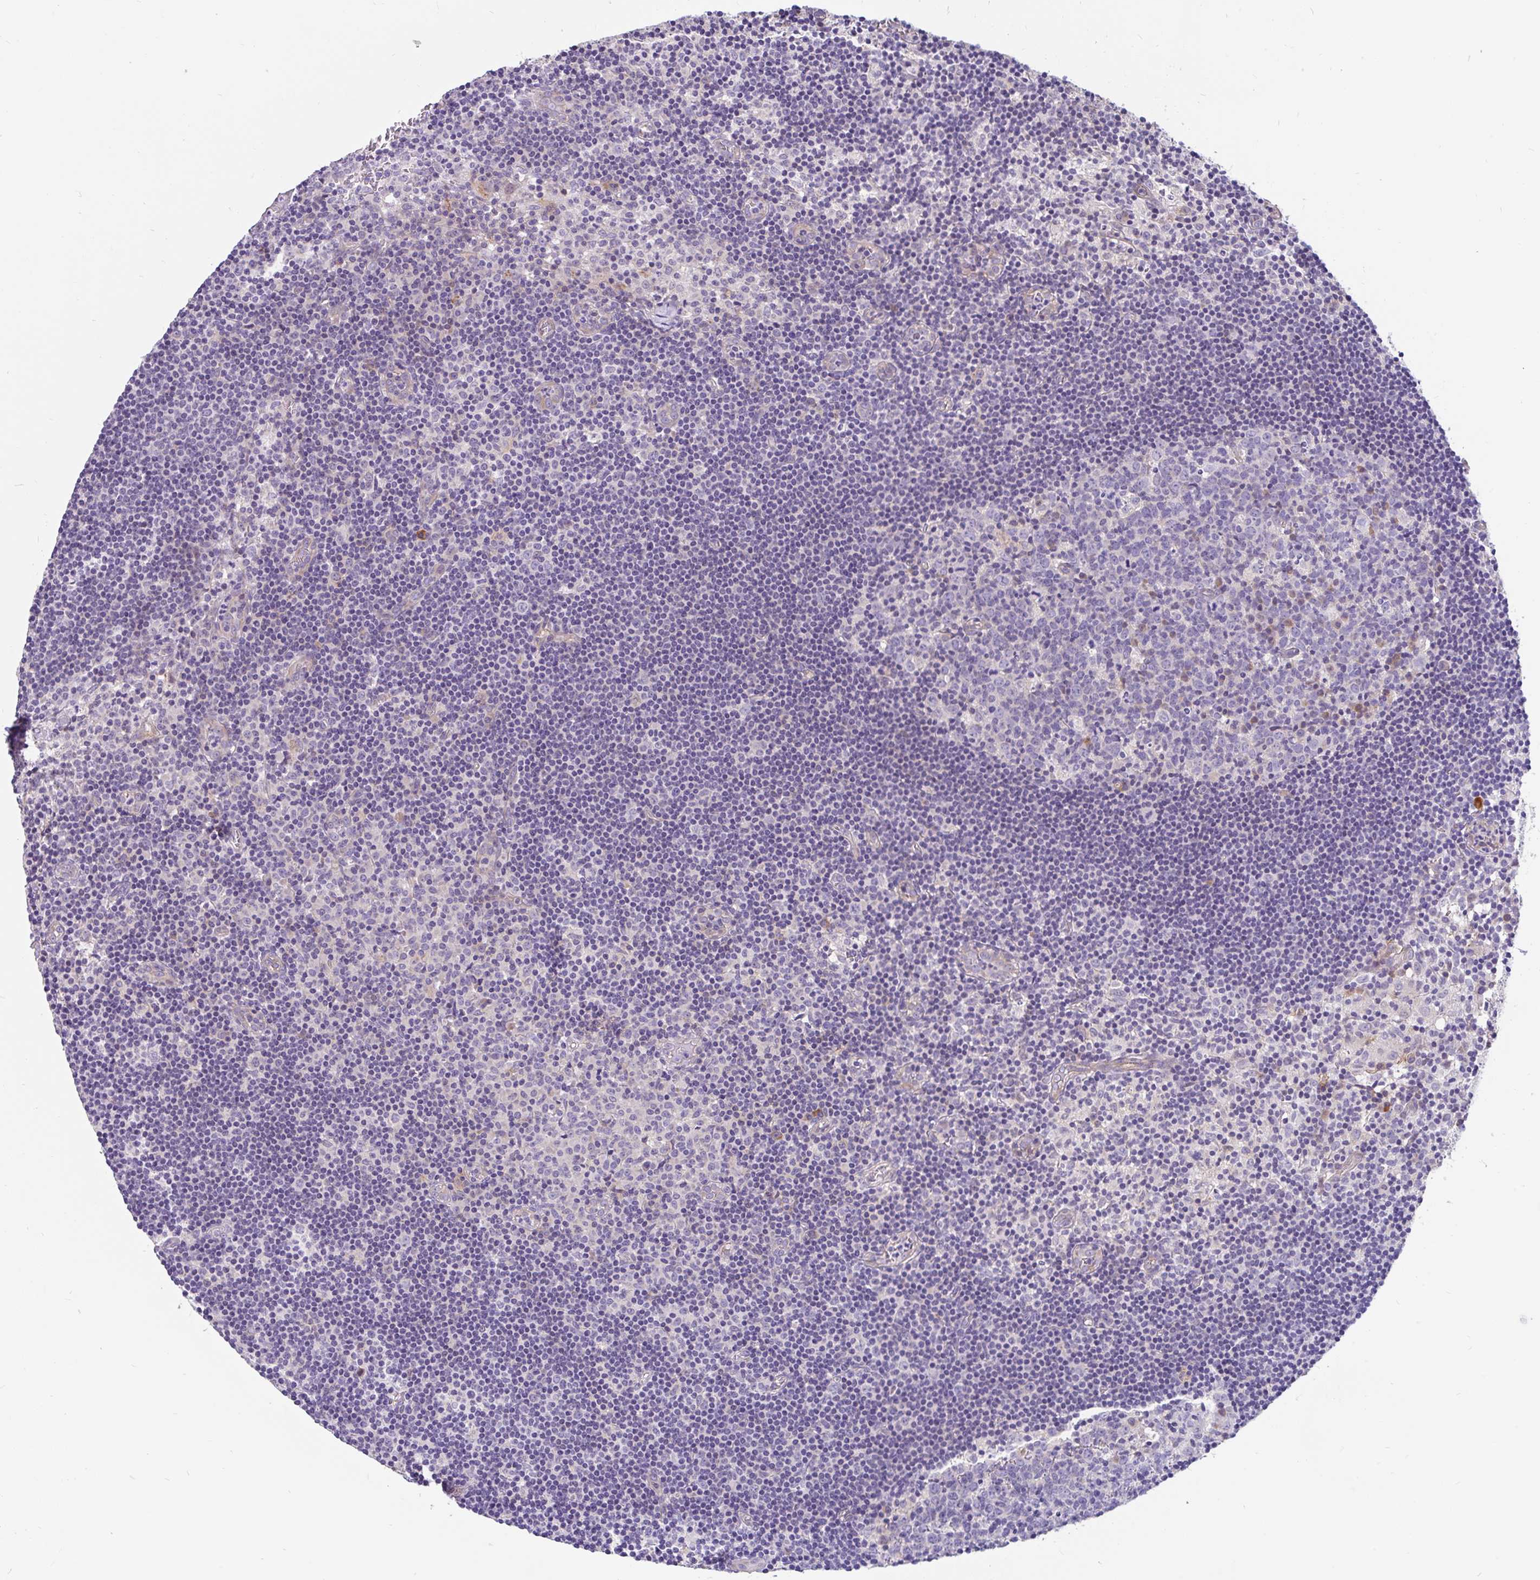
{"staining": {"intensity": "negative", "quantity": "none", "location": "none"}, "tissue": "lymph node", "cell_type": "Germinal center cells", "image_type": "normal", "snomed": [{"axis": "morphology", "description": "Normal tissue, NOS"}, {"axis": "topography", "description": "Lymph node"}], "caption": "Immunohistochemistry of benign lymph node displays no staining in germinal center cells.", "gene": "LRRC26", "patient": {"sex": "female", "age": 45}}